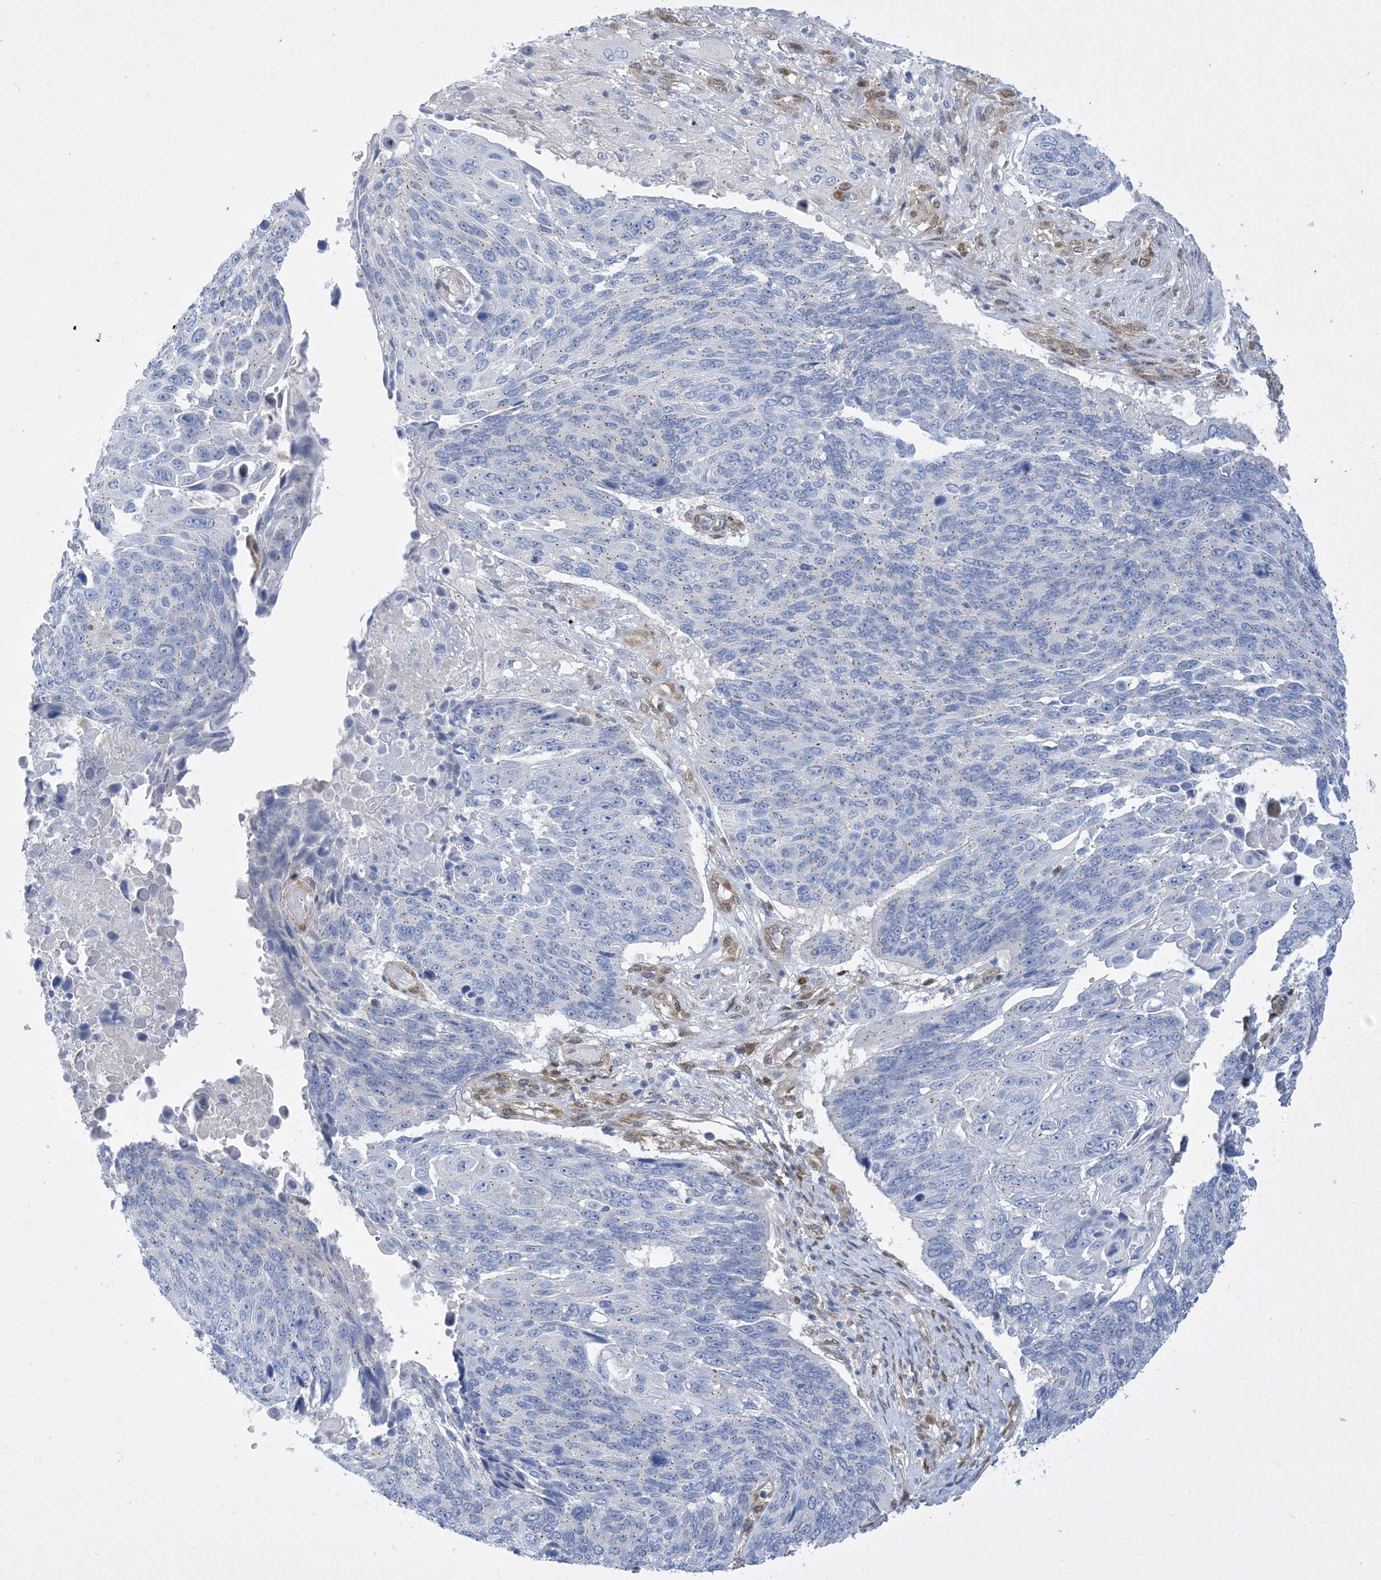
{"staining": {"intensity": "negative", "quantity": "none", "location": "none"}, "tissue": "lung cancer", "cell_type": "Tumor cells", "image_type": "cancer", "snomed": [{"axis": "morphology", "description": "Squamous cell carcinoma, NOS"}, {"axis": "topography", "description": "Lung"}], "caption": "The IHC photomicrograph has no significant positivity in tumor cells of lung squamous cell carcinoma tissue. (DAB IHC visualized using brightfield microscopy, high magnification).", "gene": "RBMS3", "patient": {"sex": "male", "age": 66}}